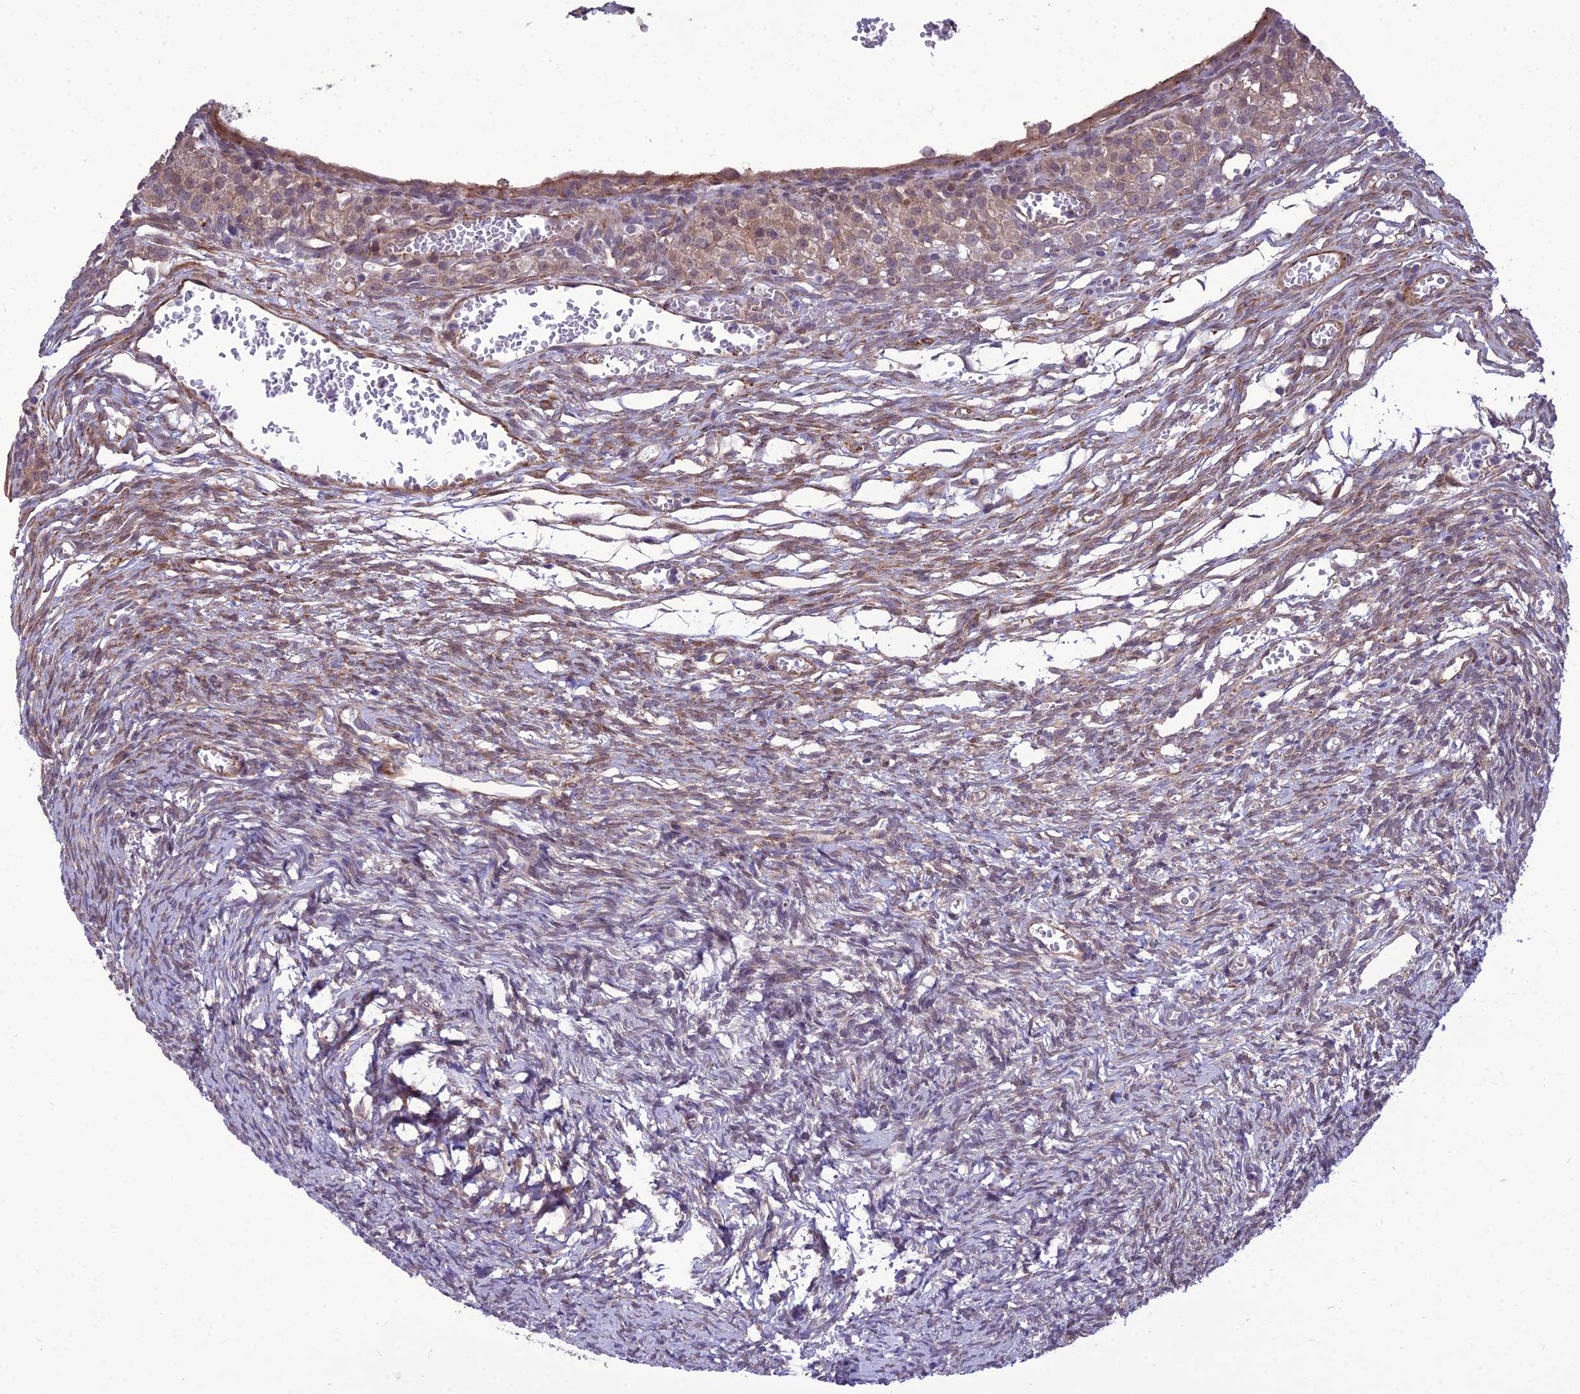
{"staining": {"intensity": "moderate", "quantity": "<25%", "location": "cytoplasmic/membranous"}, "tissue": "ovary", "cell_type": "Ovarian stroma cells", "image_type": "normal", "snomed": [{"axis": "morphology", "description": "Normal tissue, NOS"}, {"axis": "topography", "description": "Ovary"}], "caption": "This is a histology image of immunohistochemistry staining of benign ovary, which shows moderate expression in the cytoplasmic/membranous of ovarian stroma cells.", "gene": "TSPYL2", "patient": {"sex": "female", "age": 39}}